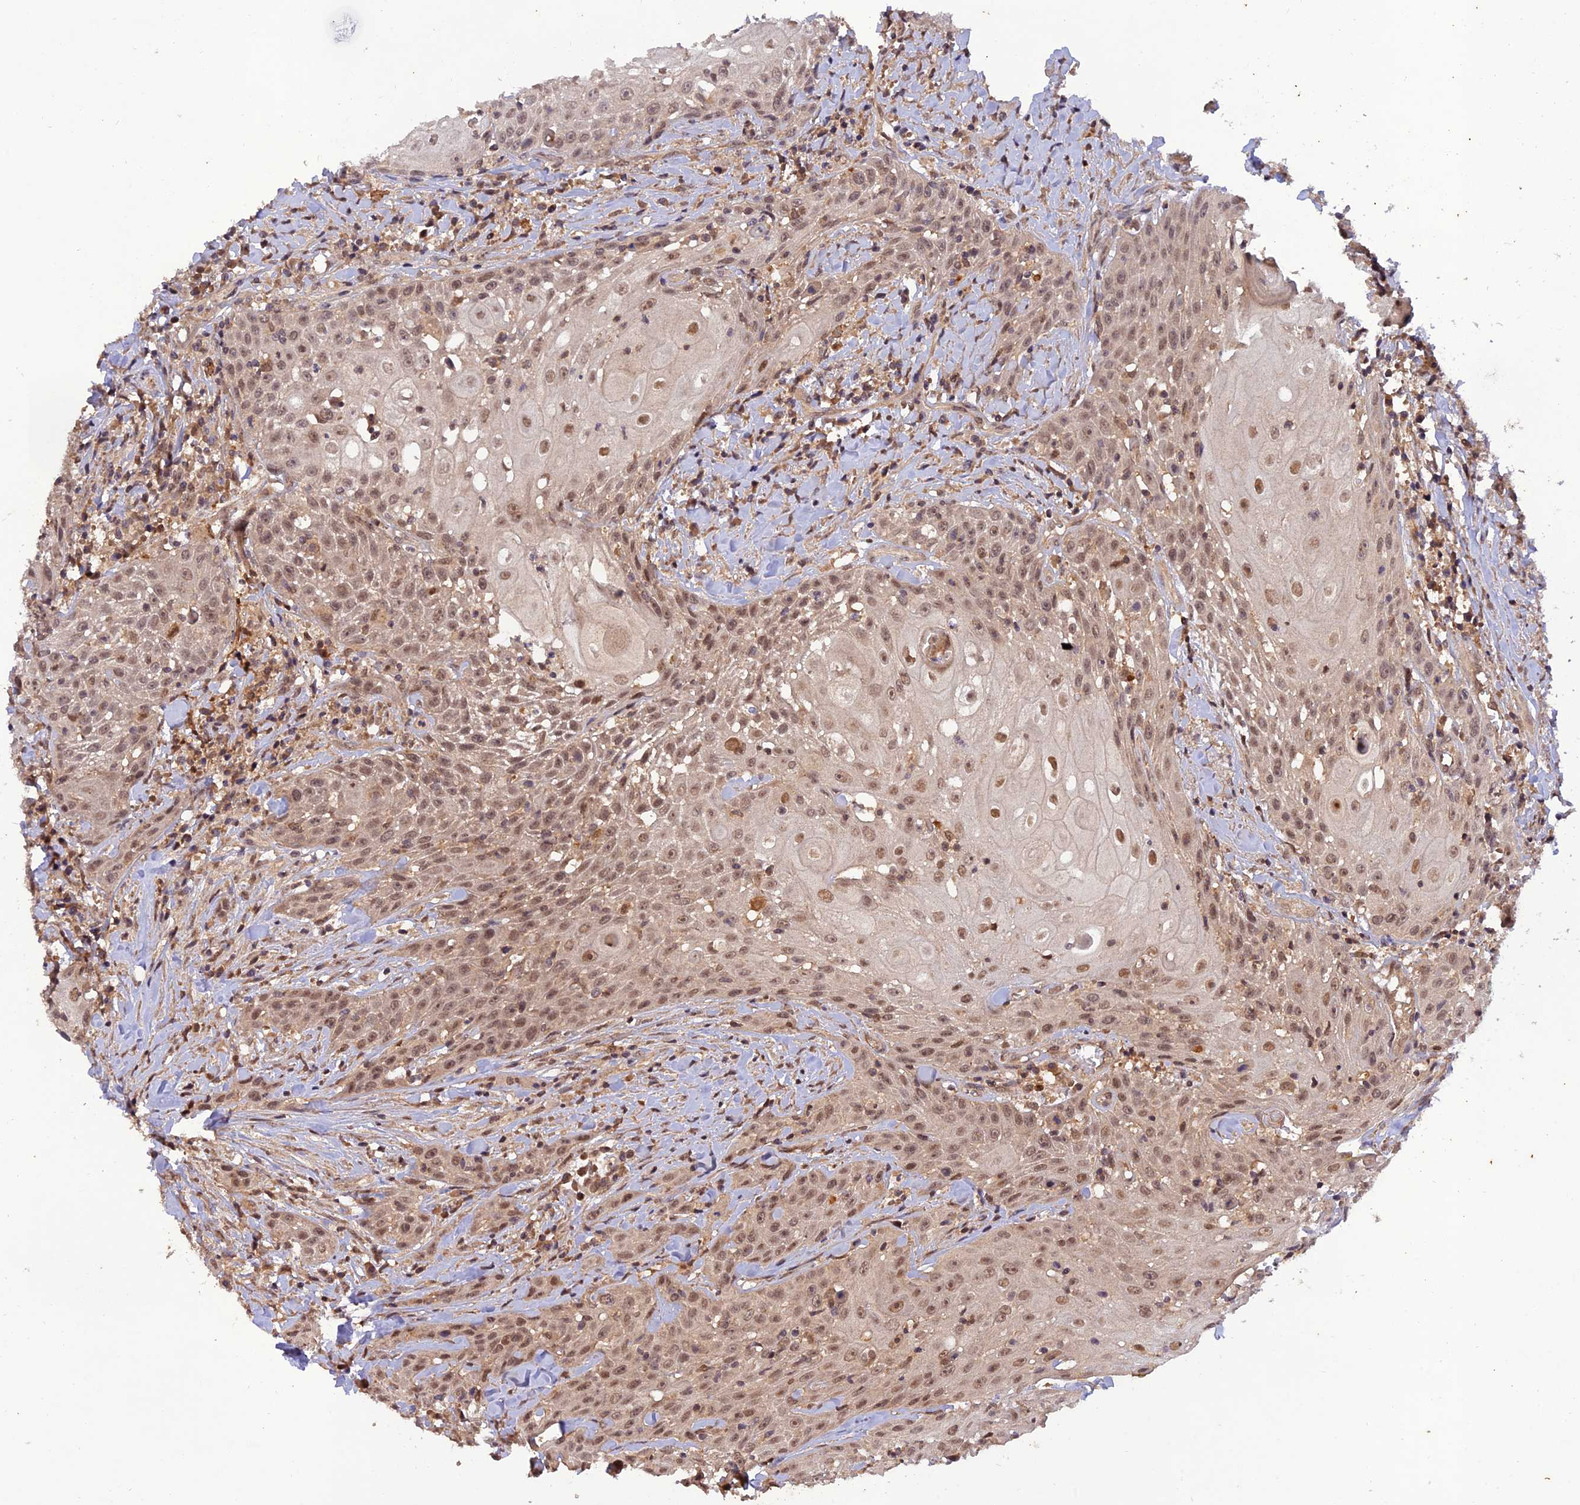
{"staining": {"intensity": "moderate", "quantity": ">75%", "location": "nuclear"}, "tissue": "head and neck cancer", "cell_type": "Tumor cells", "image_type": "cancer", "snomed": [{"axis": "morphology", "description": "Squamous cell carcinoma, NOS"}, {"axis": "topography", "description": "Oral tissue"}, {"axis": "topography", "description": "Head-Neck"}], "caption": "This is a micrograph of IHC staining of head and neck squamous cell carcinoma, which shows moderate staining in the nuclear of tumor cells.", "gene": "REV1", "patient": {"sex": "female", "age": 82}}